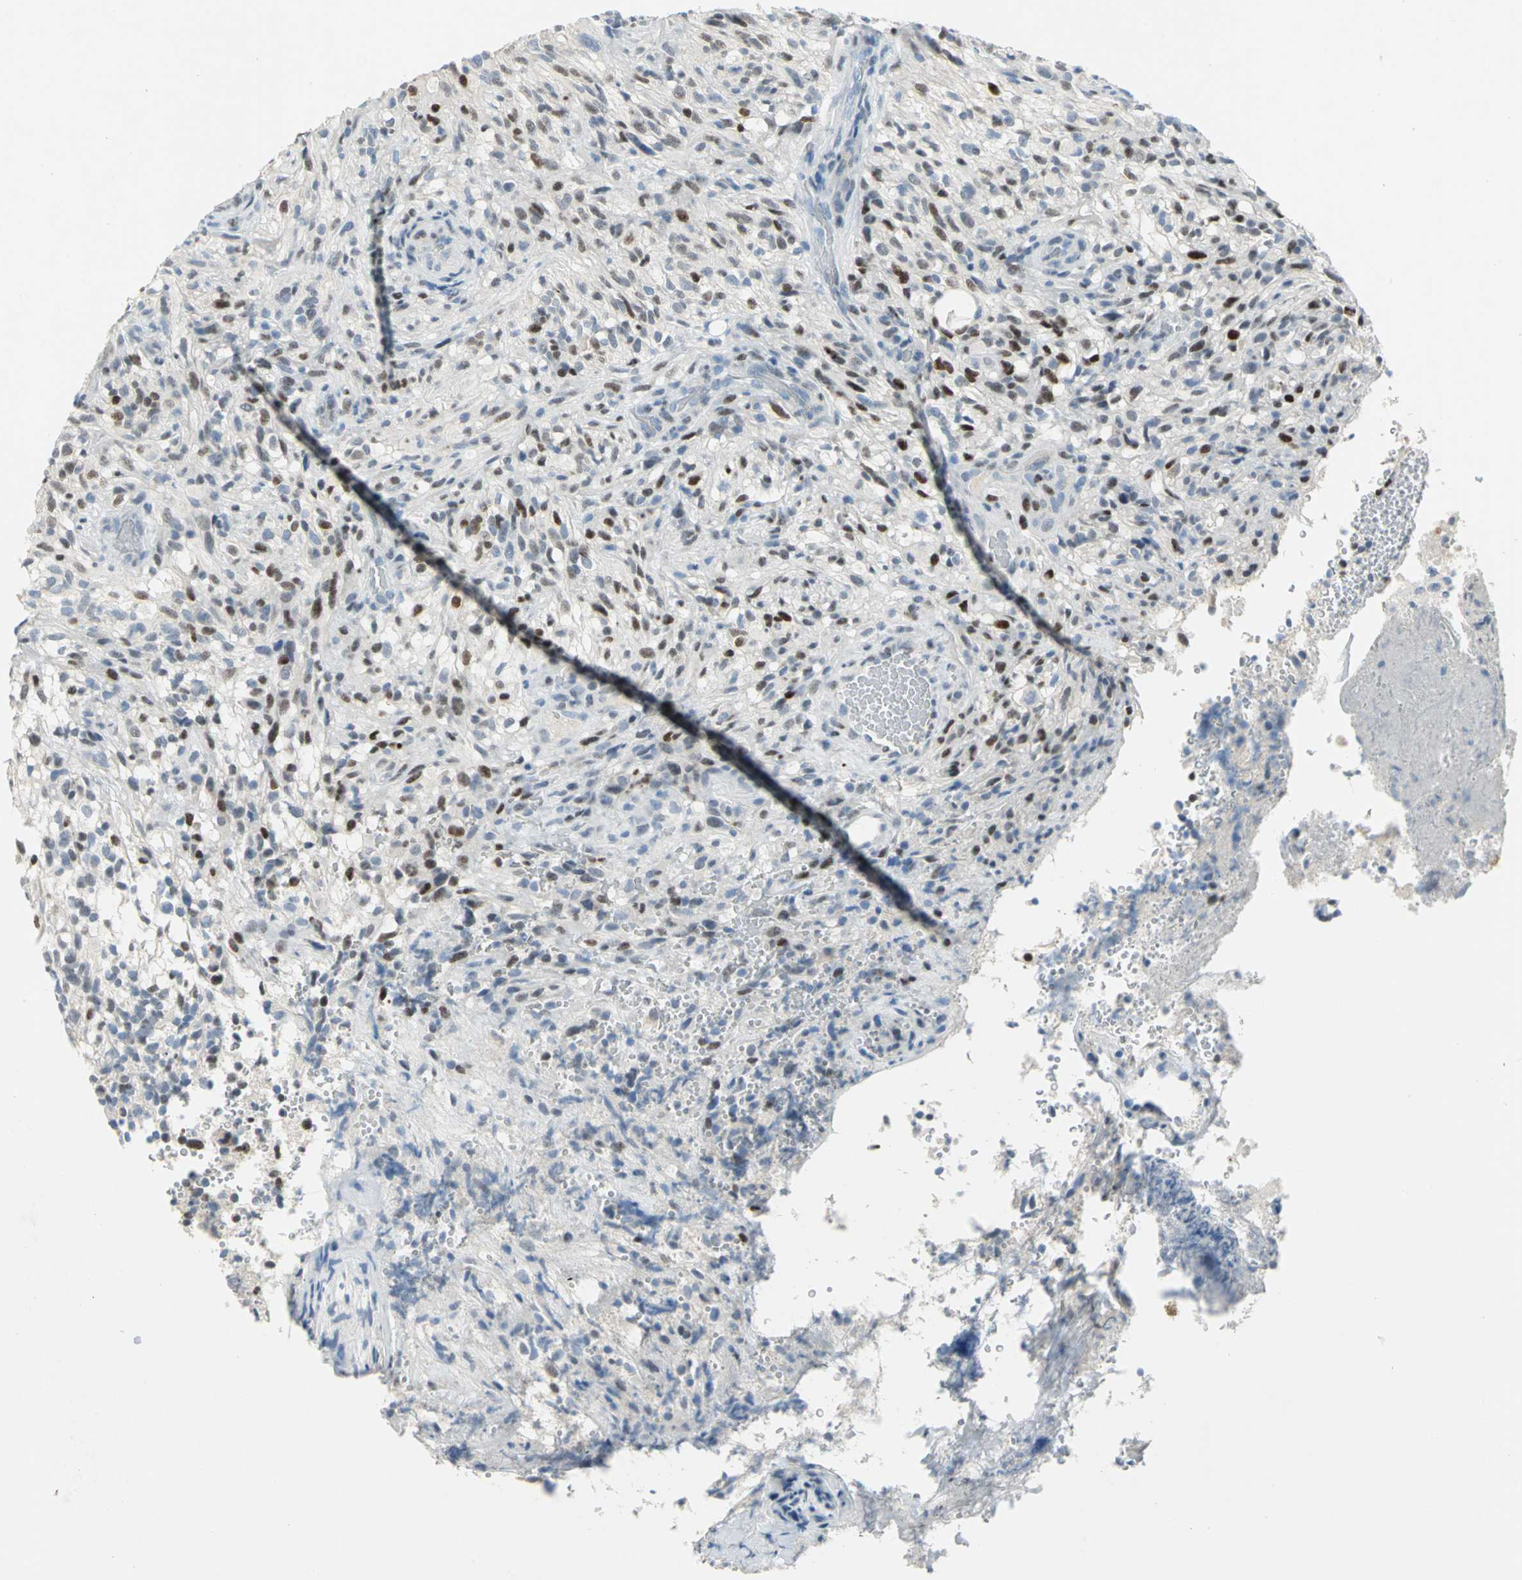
{"staining": {"intensity": "moderate", "quantity": "25%-75%", "location": "nuclear"}, "tissue": "glioma", "cell_type": "Tumor cells", "image_type": "cancer", "snomed": [{"axis": "morphology", "description": "Normal tissue, NOS"}, {"axis": "morphology", "description": "Glioma, malignant, High grade"}, {"axis": "topography", "description": "Cerebral cortex"}], "caption": "Human malignant glioma (high-grade) stained with a protein marker reveals moderate staining in tumor cells.", "gene": "NAB2", "patient": {"sex": "male", "age": 75}}